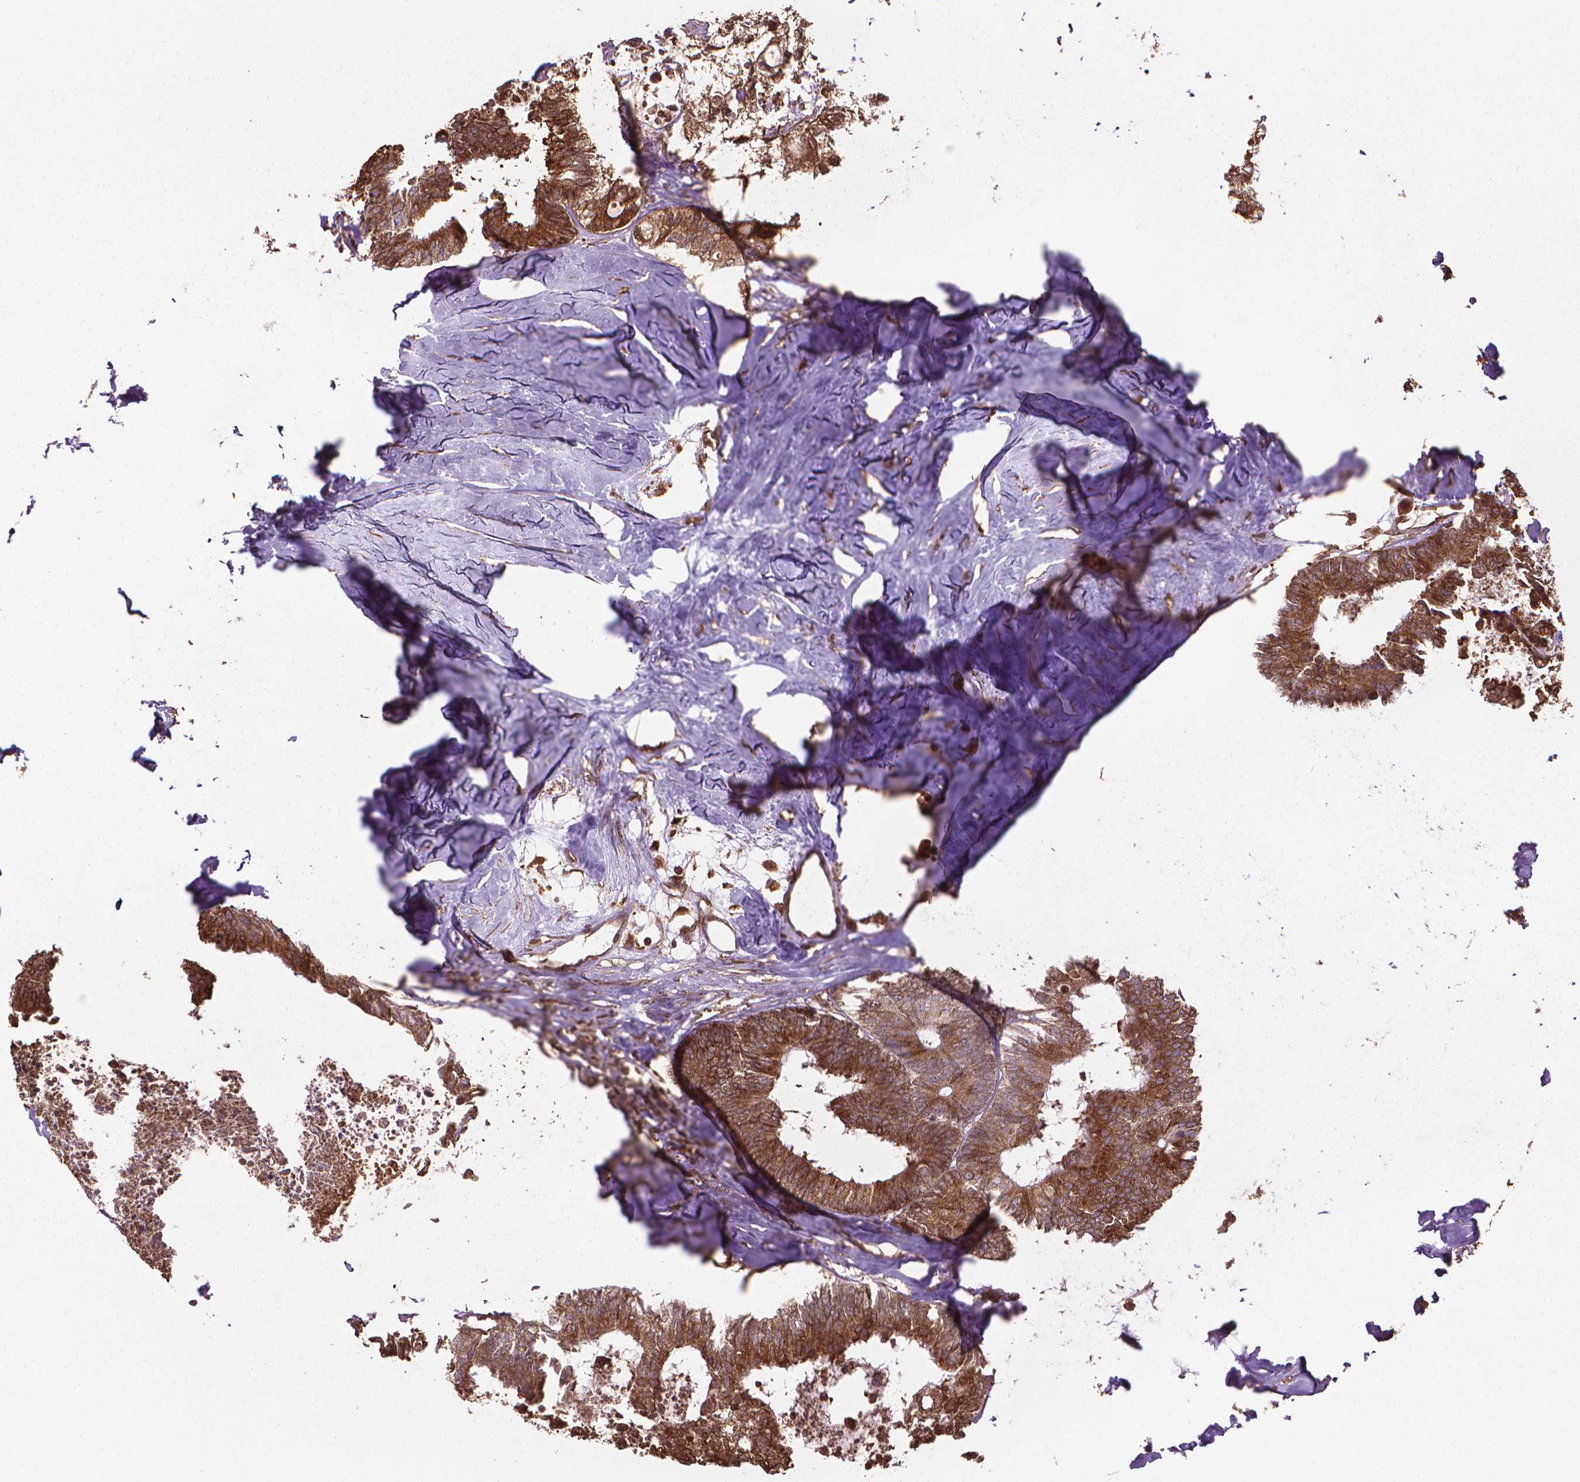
{"staining": {"intensity": "strong", "quantity": ">75%", "location": "cytoplasmic/membranous"}, "tissue": "colorectal cancer", "cell_type": "Tumor cells", "image_type": "cancer", "snomed": [{"axis": "morphology", "description": "Adenocarcinoma, NOS"}, {"axis": "topography", "description": "Colon"}, {"axis": "topography", "description": "Rectum"}], "caption": "Colorectal cancer (adenocarcinoma) tissue reveals strong cytoplasmic/membranous positivity in about >75% of tumor cells", "gene": "GAS1", "patient": {"sex": "male", "age": 57}}